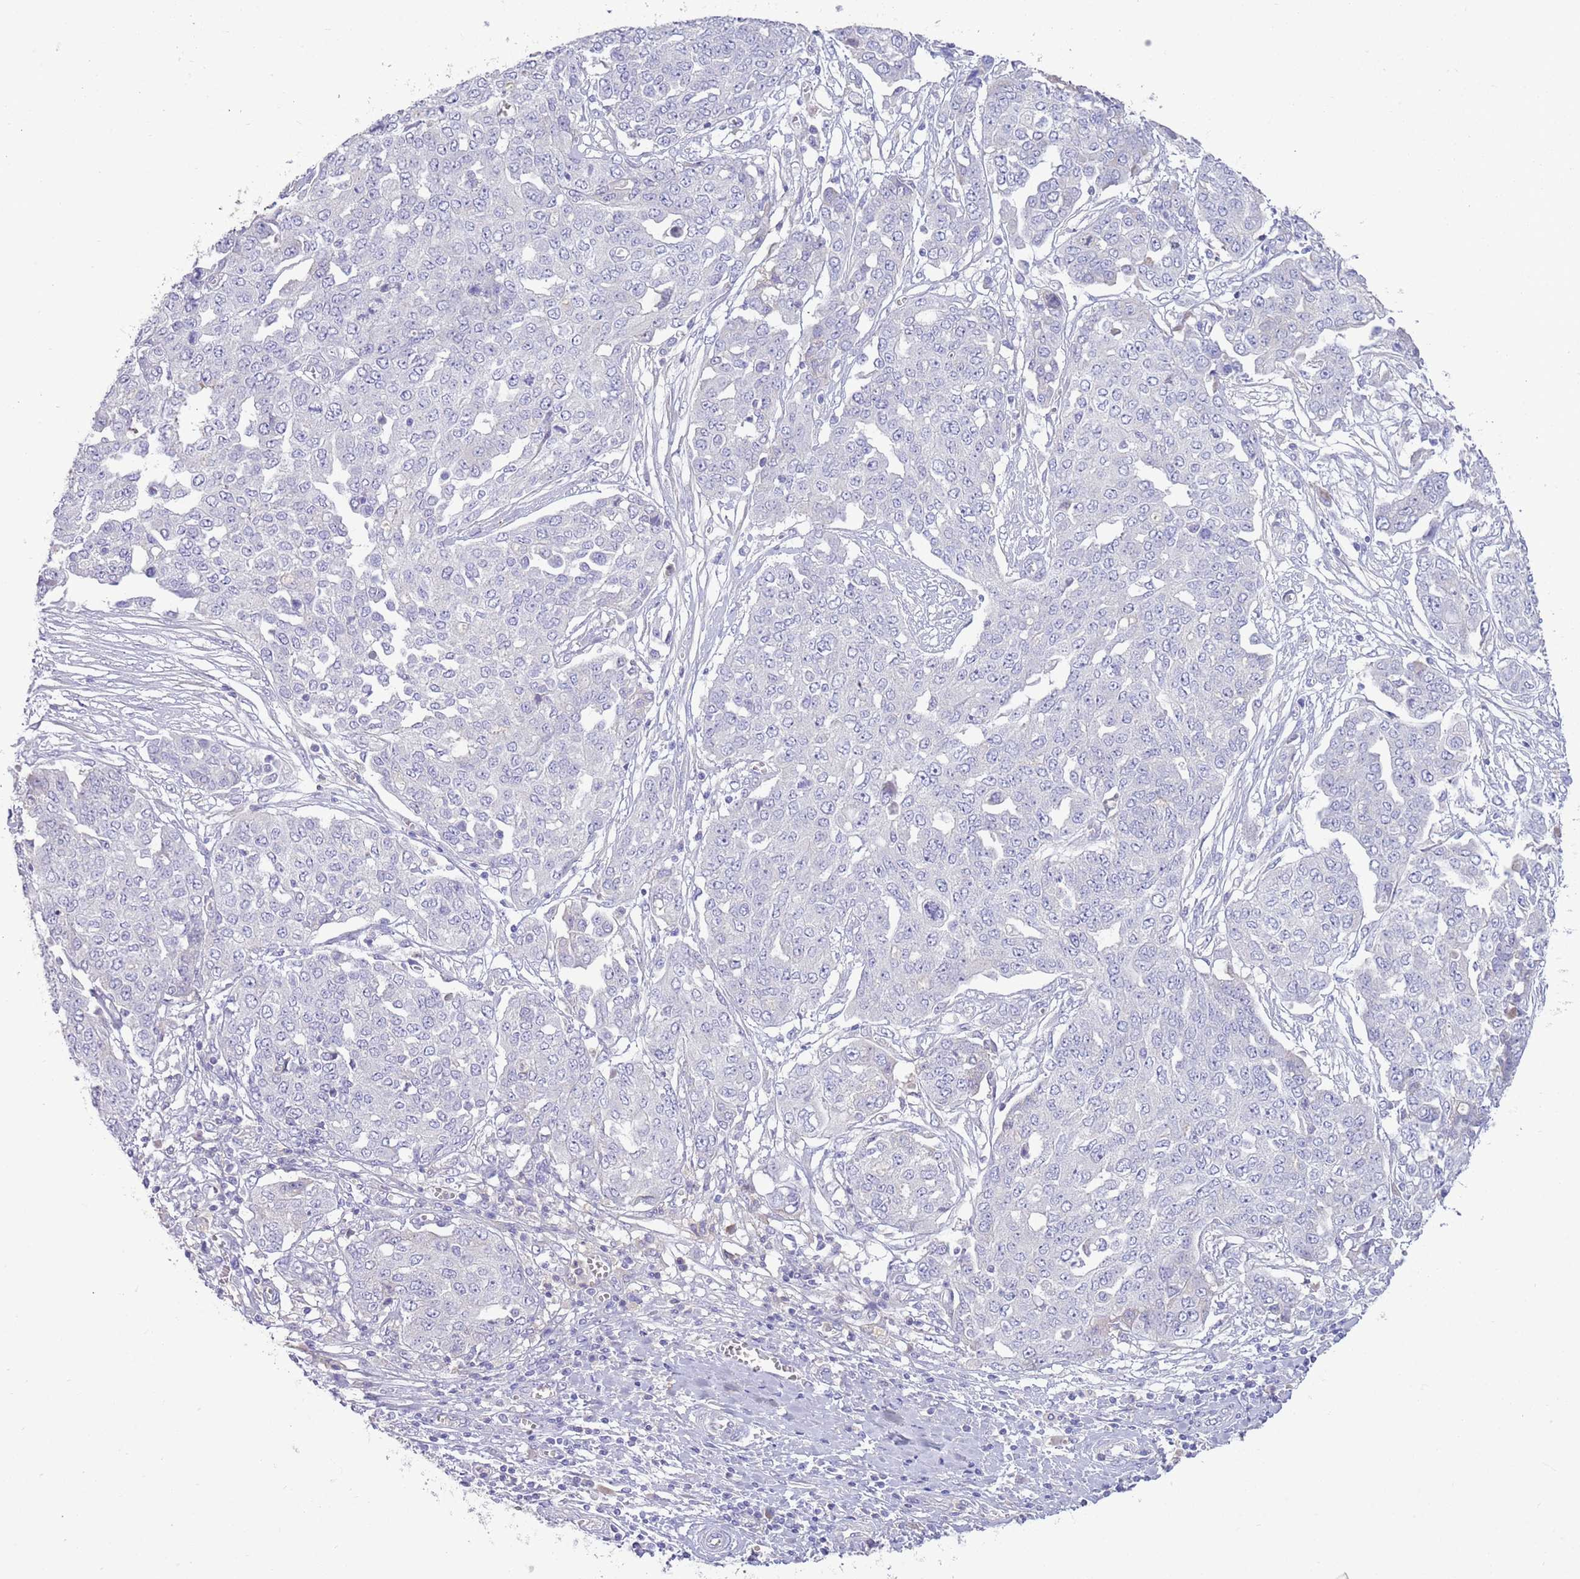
{"staining": {"intensity": "negative", "quantity": "none", "location": "none"}, "tissue": "ovarian cancer", "cell_type": "Tumor cells", "image_type": "cancer", "snomed": [{"axis": "morphology", "description": "Cystadenocarcinoma, serous, NOS"}, {"axis": "topography", "description": "Soft tissue"}, {"axis": "topography", "description": "Ovary"}], "caption": "Photomicrograph shows no significant protein positivity in tumor cells of ovarian serous cystadenocarcinoma.", "gene": "IGFL4", "patient": {"sex": "female", "age": 57}}